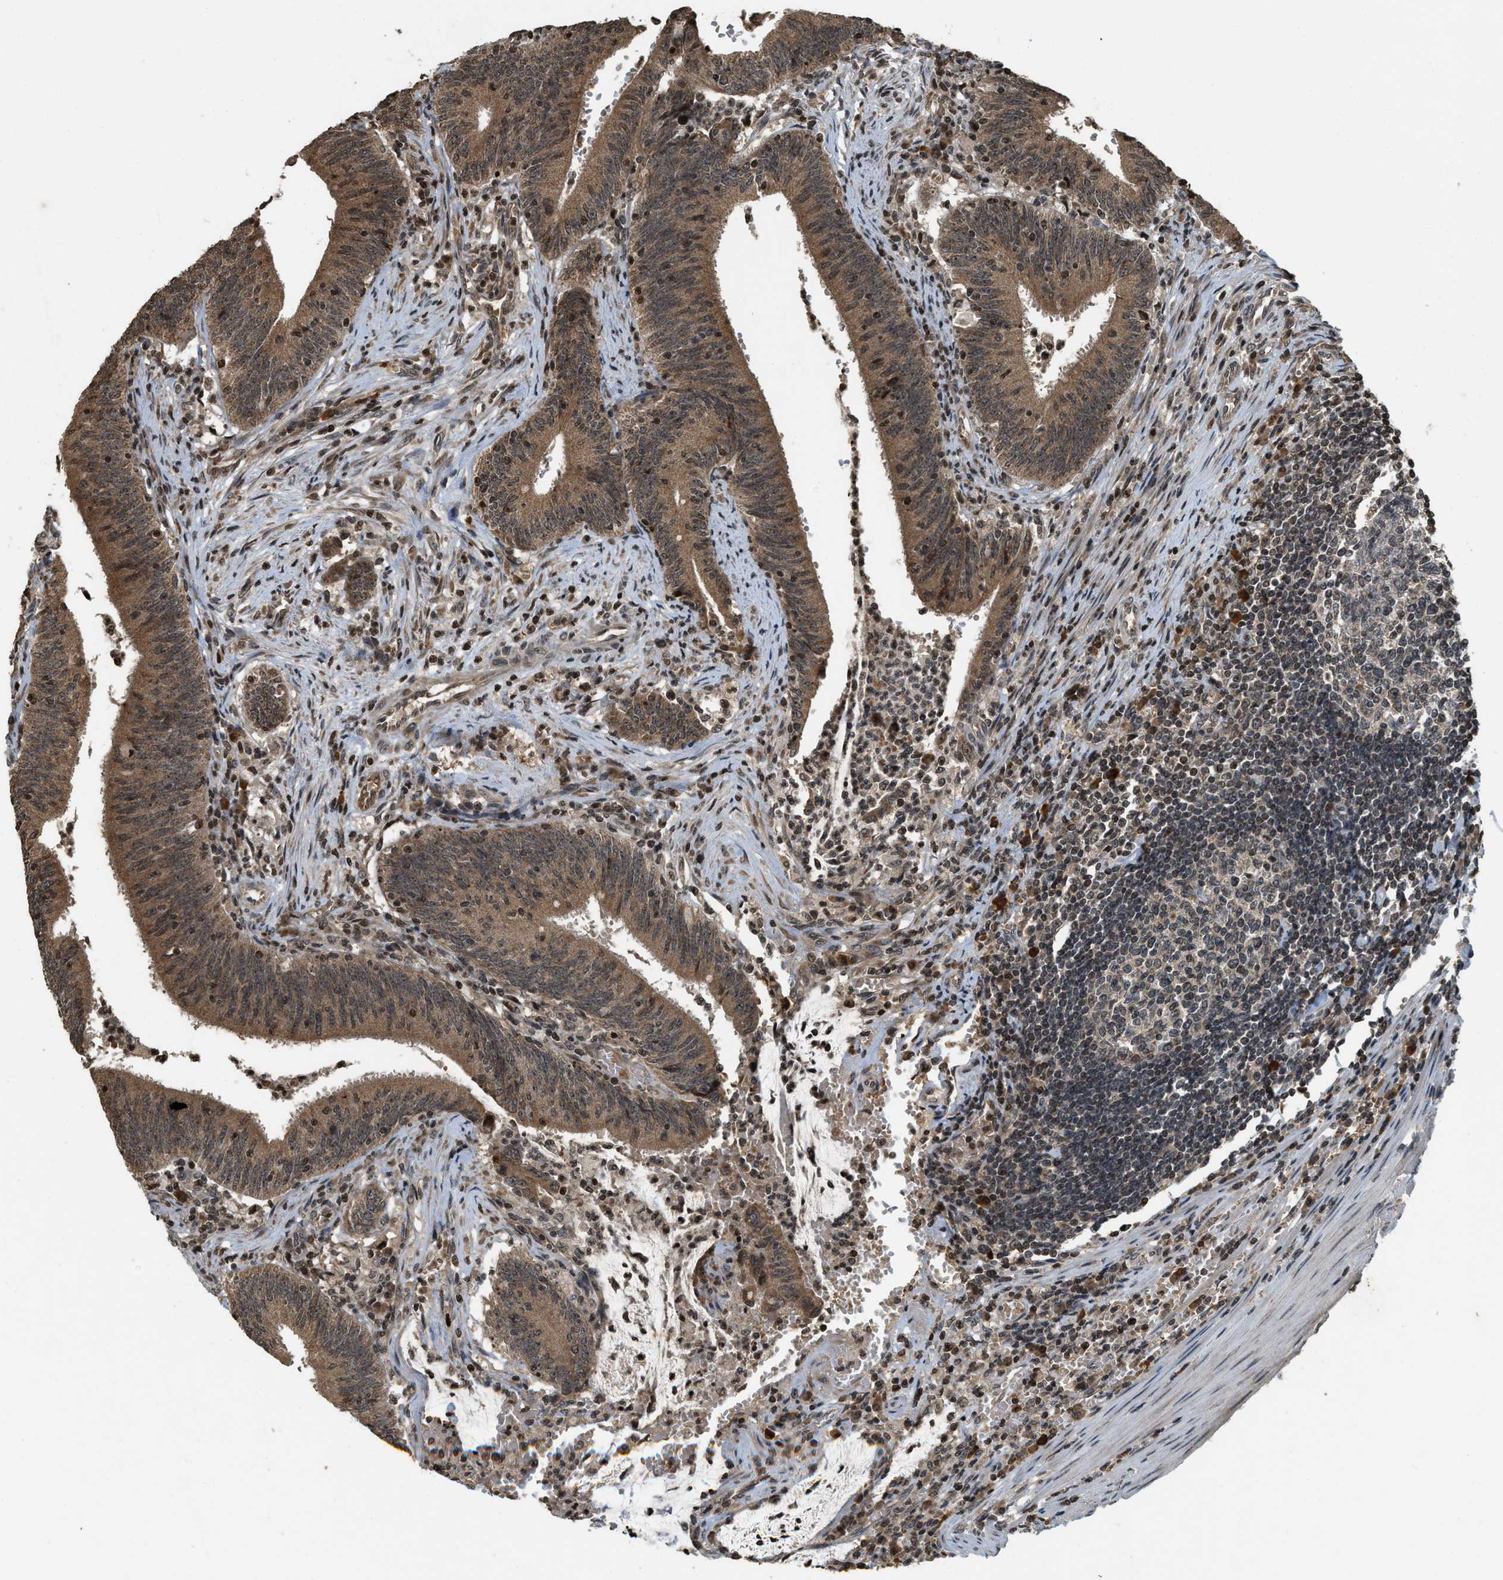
{"staining": {"intensity": "moderate", "quantity": ">75%", "location": "cytoplasmic/membranous,nuclear"}, "tissue": "colorectal cancer", "cell_type": "Tumor cells", "image_type": "cancer", "snomed": [{"axis": "morphology", "description": "Normal tissue, NOS"}, {"axis": "morphology", "description": "Adenocarcinoma, NOS"}, {"axis": "topography", "description": "Rectum"}], "caption": "Human colorectal adenocarcinoma stained with a protein marker reveals moderate staining in tumor cells.", "gene": "SIAH1", "patient": {"sex": "female", "age": 66}}